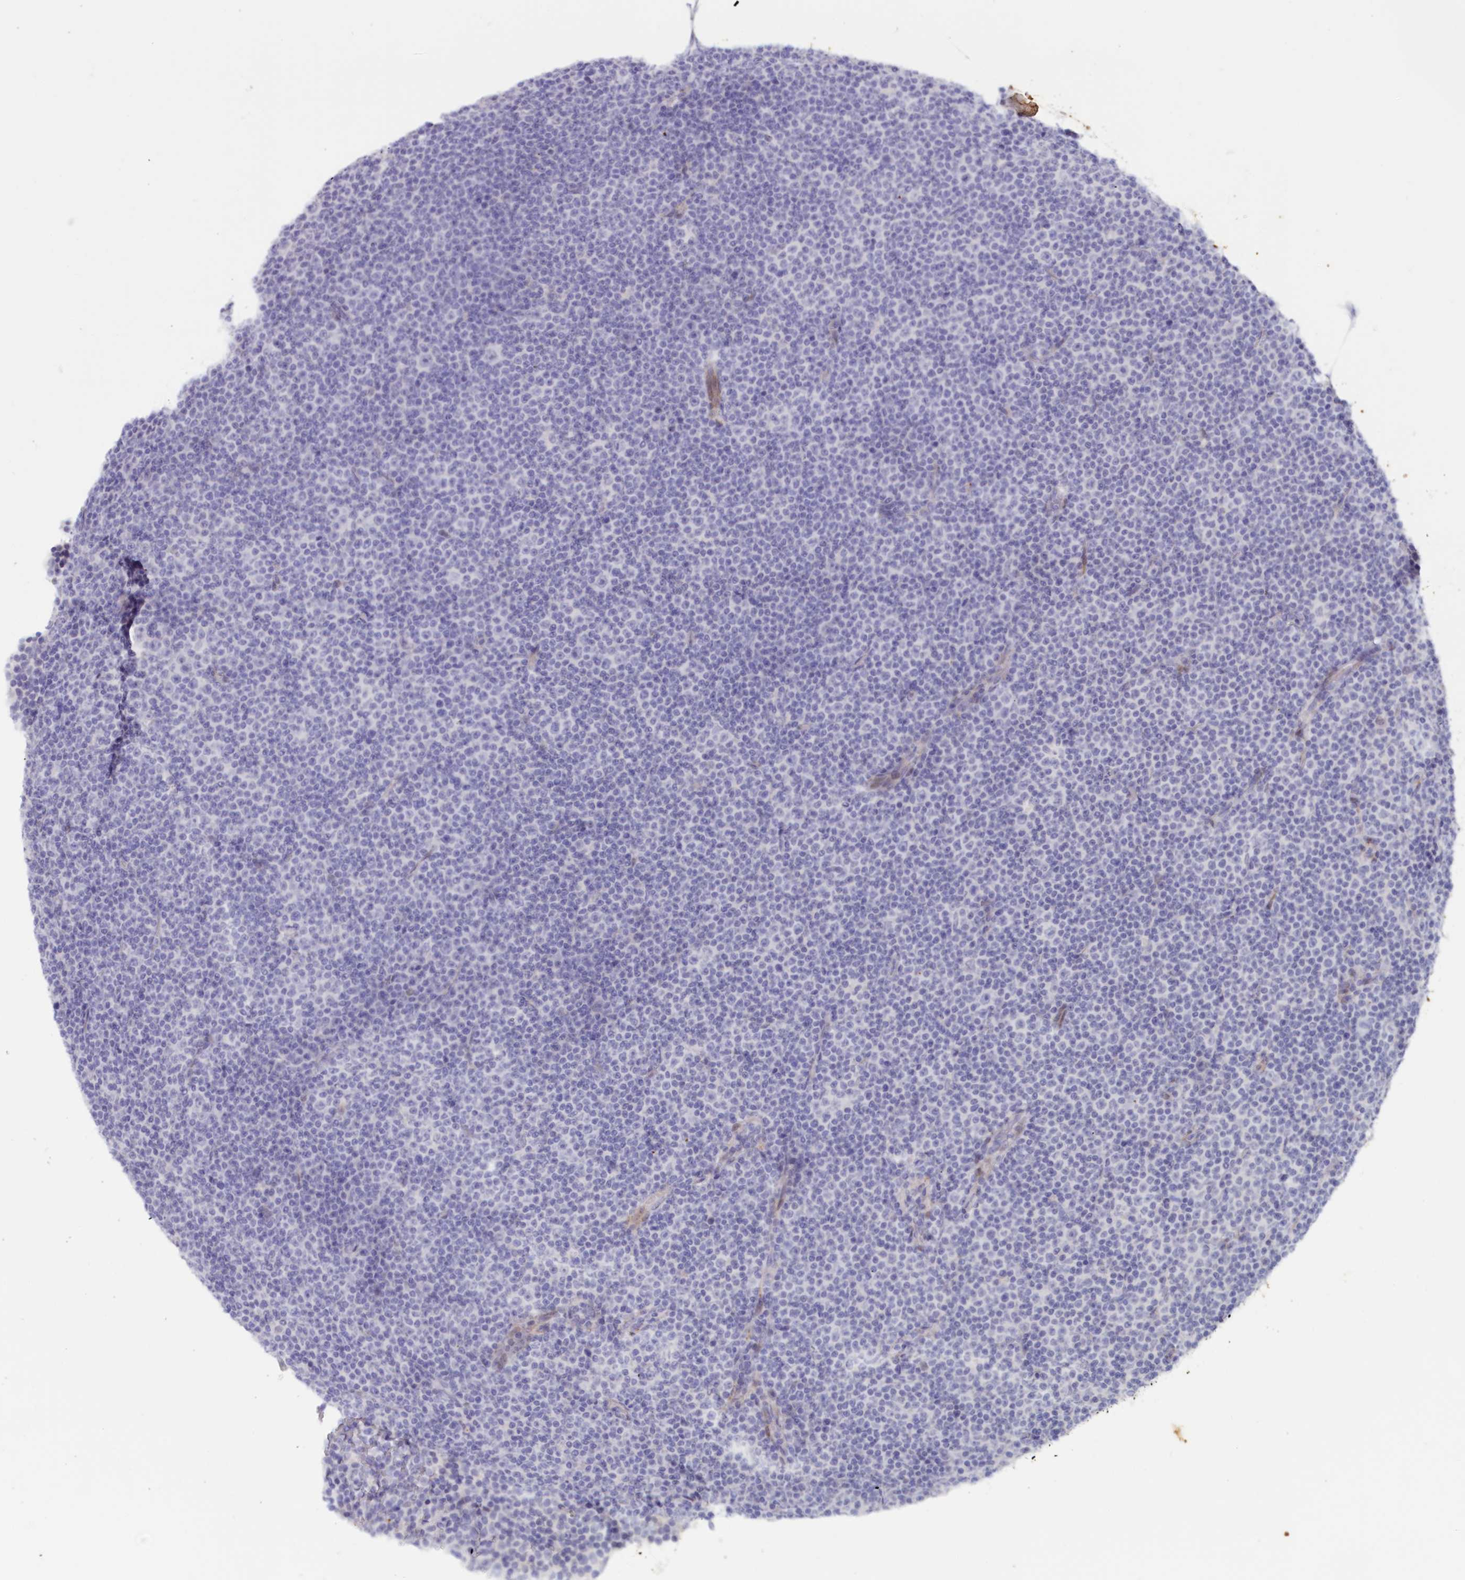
{"staining": {"intensity": "negative", "quantity": "none", "location": "none"}, "tissue": "lymphoma", "cell_type": "Tumor cells", "image_type": "cancer", "snomed": [{"axis": "morphology", "description": "Malignant lymphoma, non-Hodgkin's type, Low grade"}, {"axis": "topography", "description": "Lymph node"}], "caption": "The photomicrograph displays no significant staining in tumor cells of lymphoma.", "gene": "SNED1", "patient": {"sex": "female", "age": 67}}